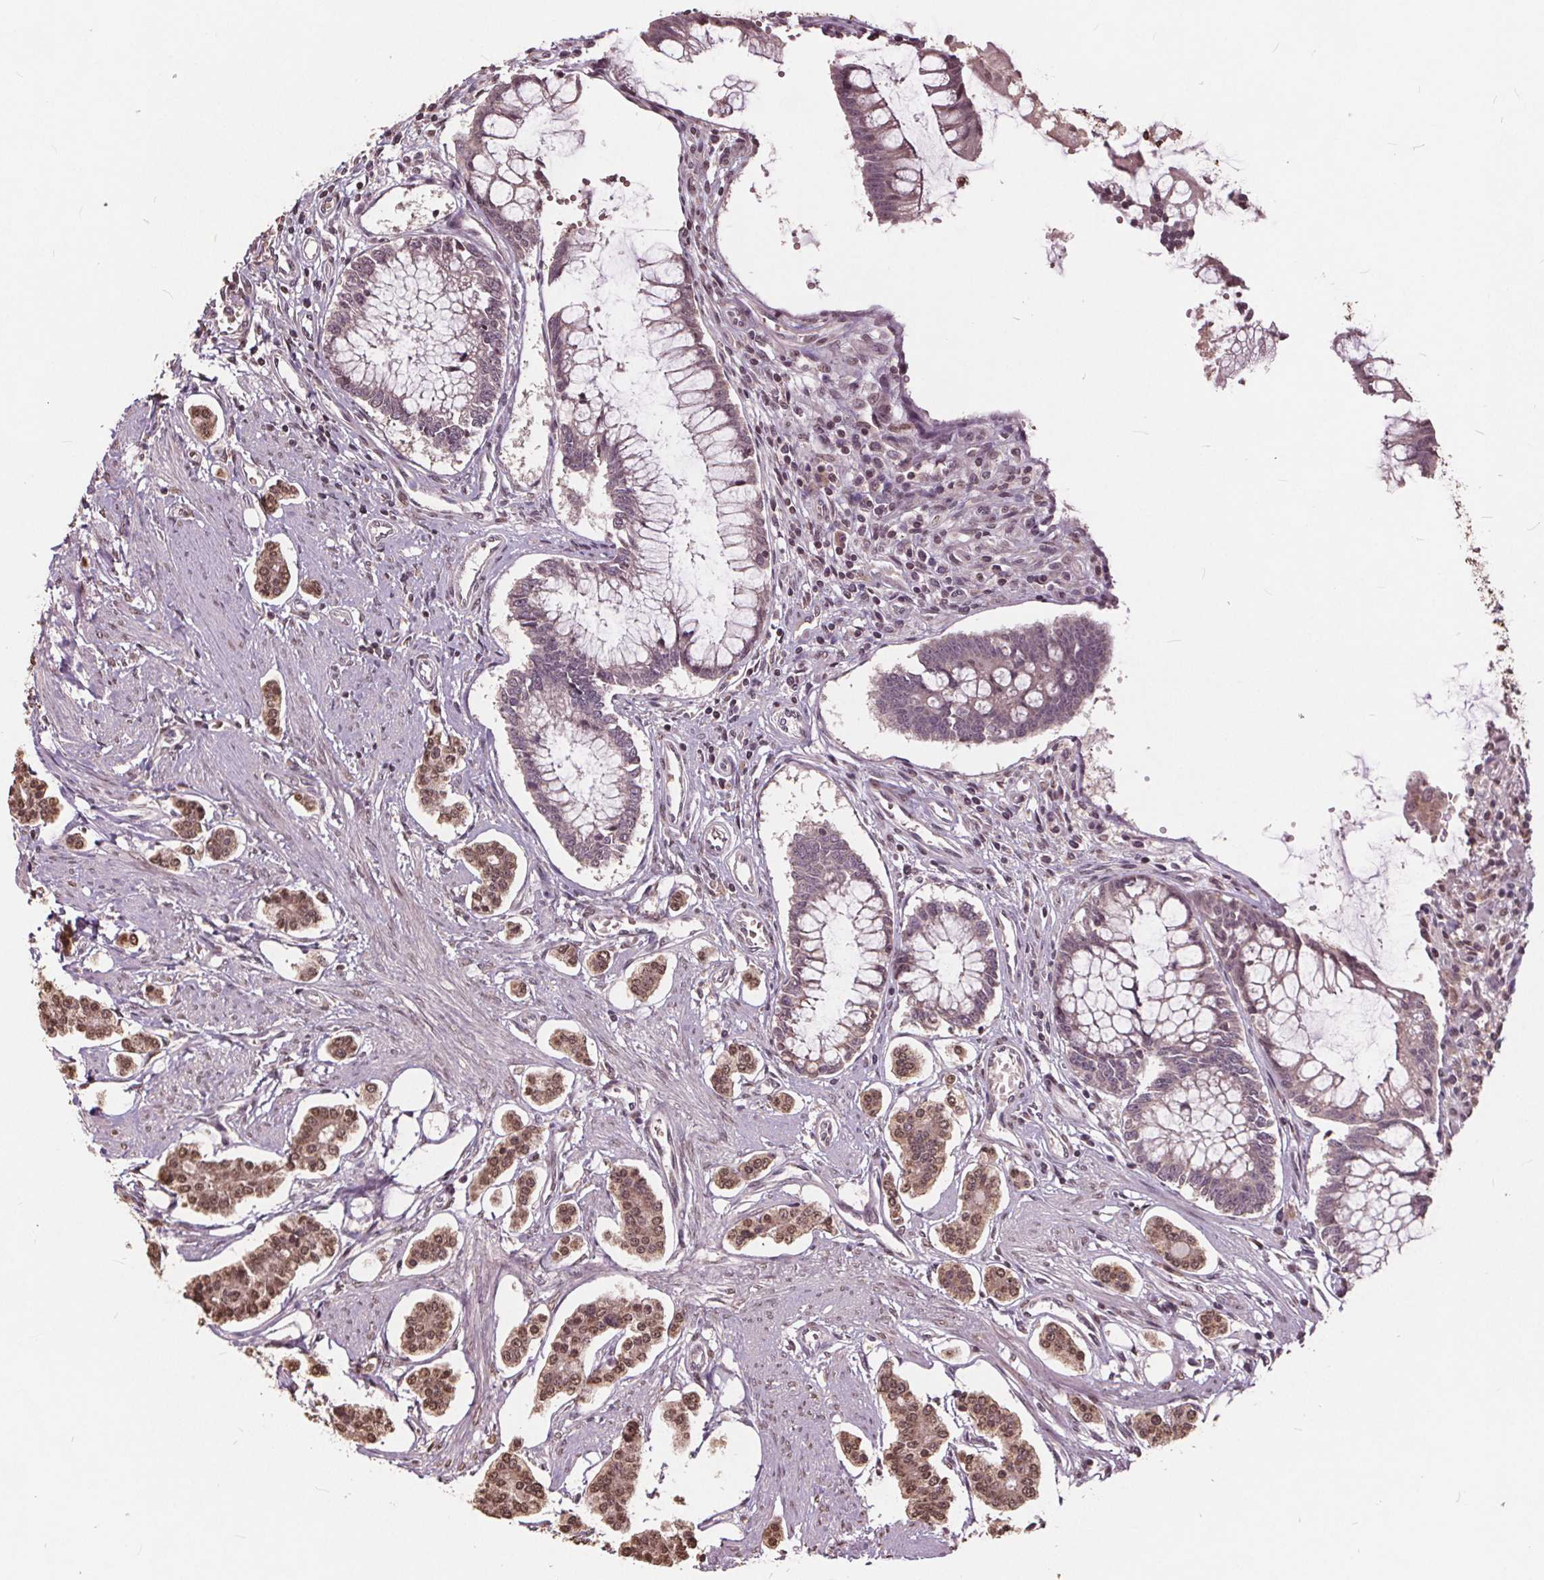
{"staining": {"intensity": "moderate", "quantity": ">75%", "location": "cytoplasmic/membranous,nuclear"}, "tissue": "carcinoid", "cell_type": "Tumor cells", "image_type": "cancer", "snomed": [{"axis": "morphology", "description": "Carcinoid, malignant, NOS"}, {"axis": "topography", "description": "Small intestine"}], "caption": "A high-resolution micrograph shows immunohistochemistry staining of carcinoid, which shows moderate cytoplasmic/membranous and nuclear positivity in about >75% of tumor cells. (DAB (3,3'-diaminobenzidine) = brown stain, brightfield microscopy at high magnification).", "gene": "HIF1AN", "patient": {"sex": "female", "age": 65}}